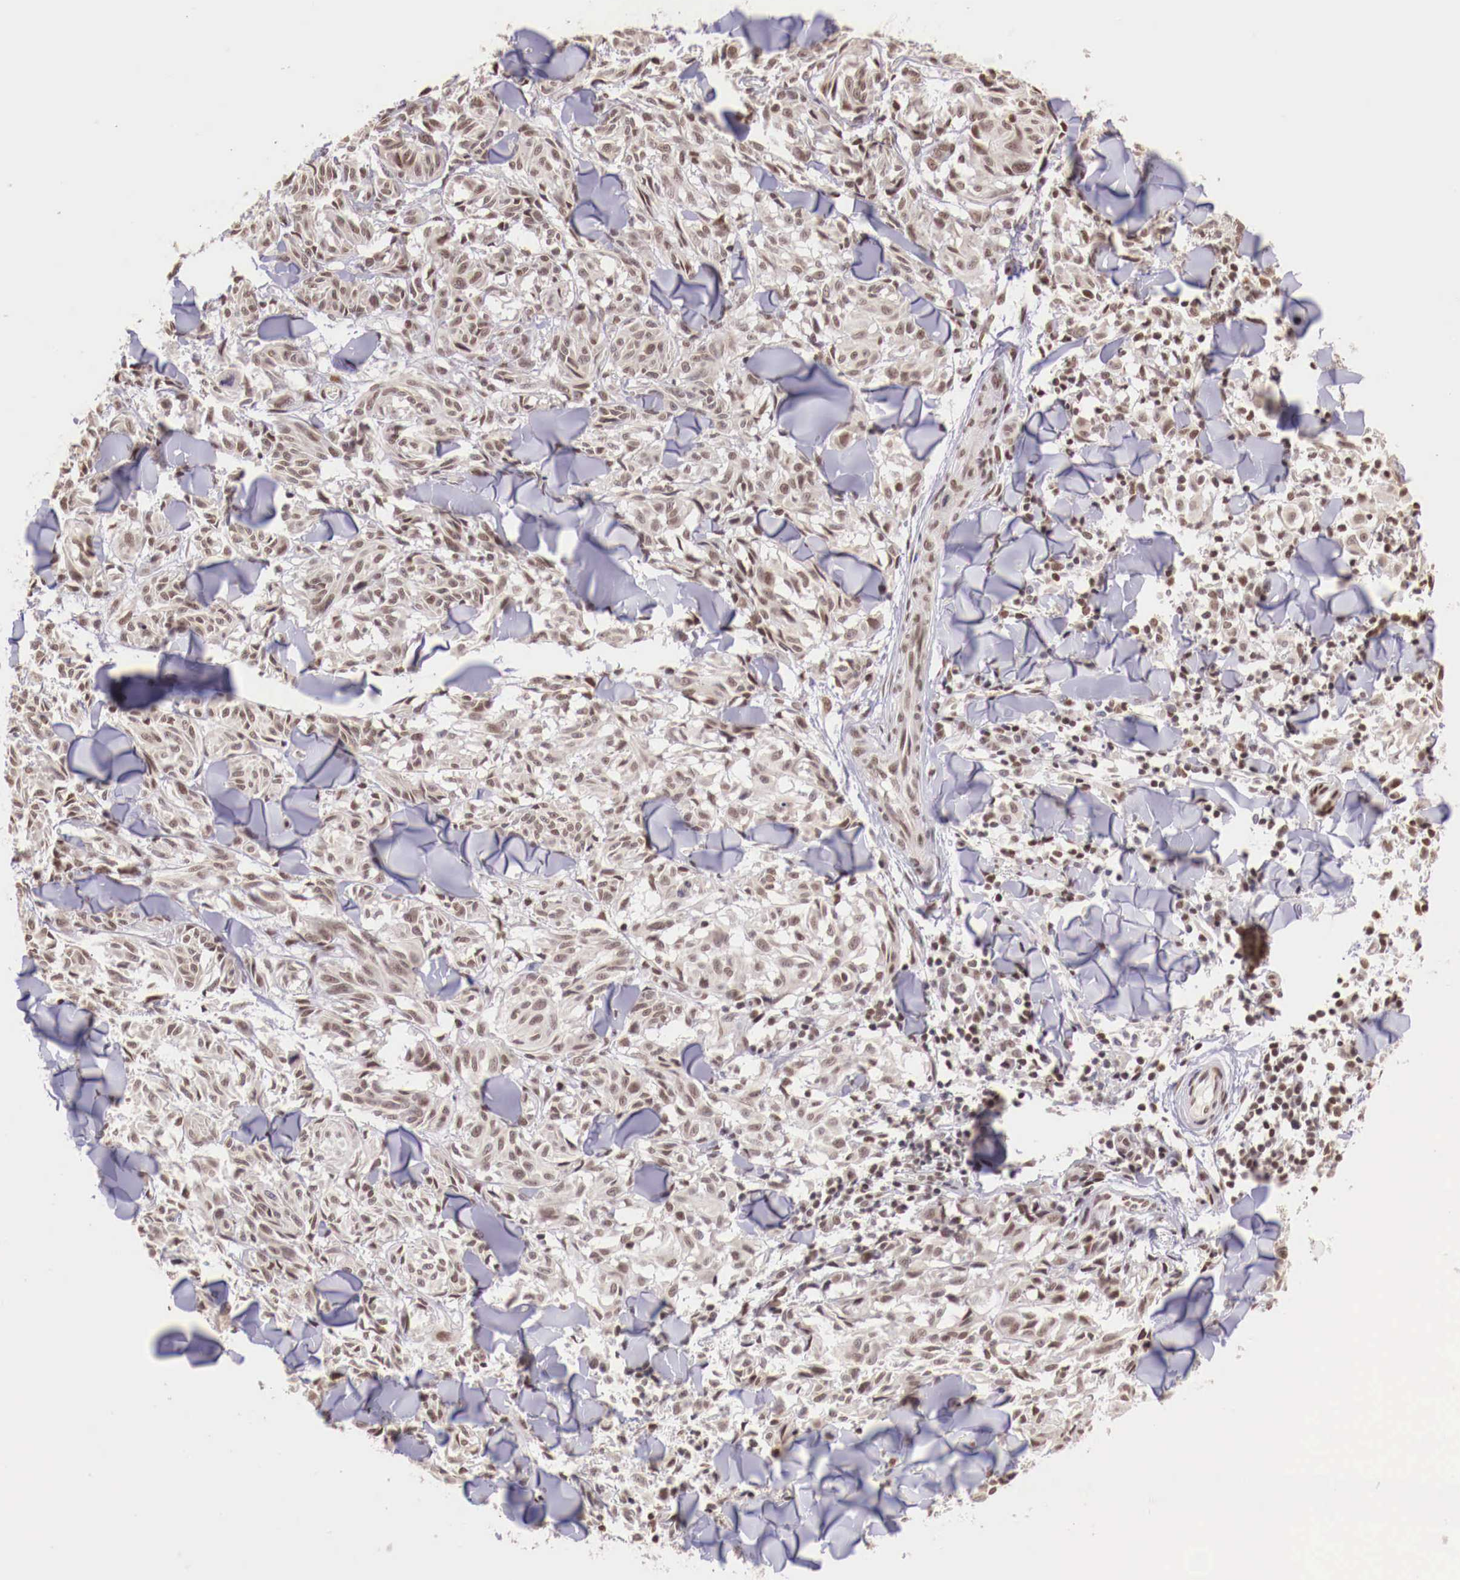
{"staining": {"intensity": "weak", "quantity": "25%-75%", "location": "nuclear"}, "tissue": "melanoma", "cell_type": "Tumor cells", "image_type": "cancer", "snomed": [{"axis": "morphology", "description": "Malignant melanoma, NOS"}, {"axis": "topography", "description": "Skin"}], "caption": "A brown stain shows weak nuclear expression of a protein in human melanoma tumor cells.", "gene": "SP1", "patient": {"sex": "male", "age": 54}}